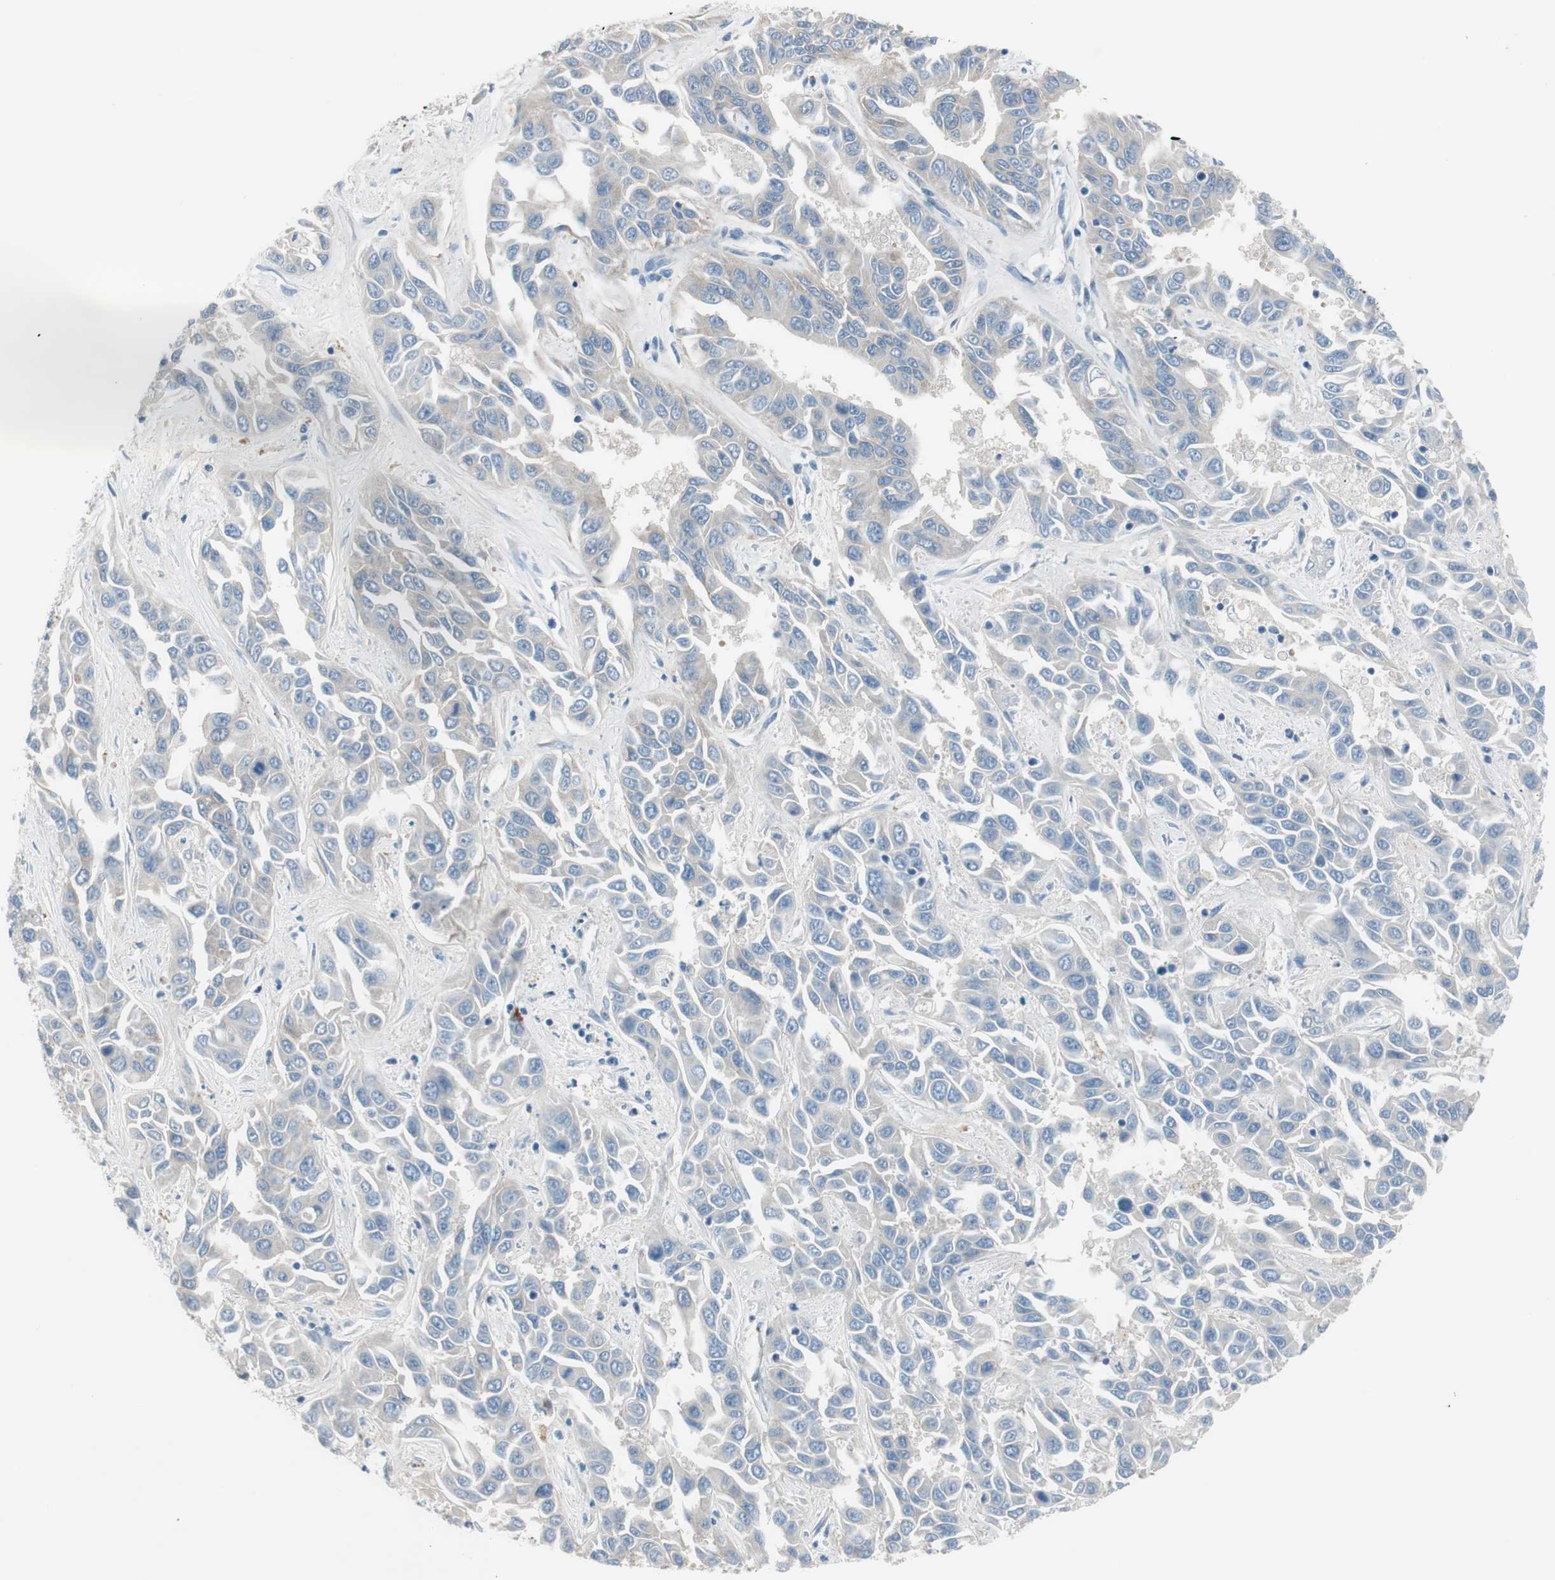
{"staining": {"intensity": "negative", "quantity": "none", "location": "none"}, "tissue": "liver cancer", "cell_type": "Tumor cells", "image_type": "cancer", "snomed": [{"axis": "morphology", "description": "Cholangiocarcinoma"}, {"axis": "topography", "description": "Liver"}], "caption": "Liver cholangiocarcinoma was stained to show a protein in brown. There is no significant expression in tumor cells.", "gene": "PRRG4", "patient": {"sex": "female", "age": 52}}